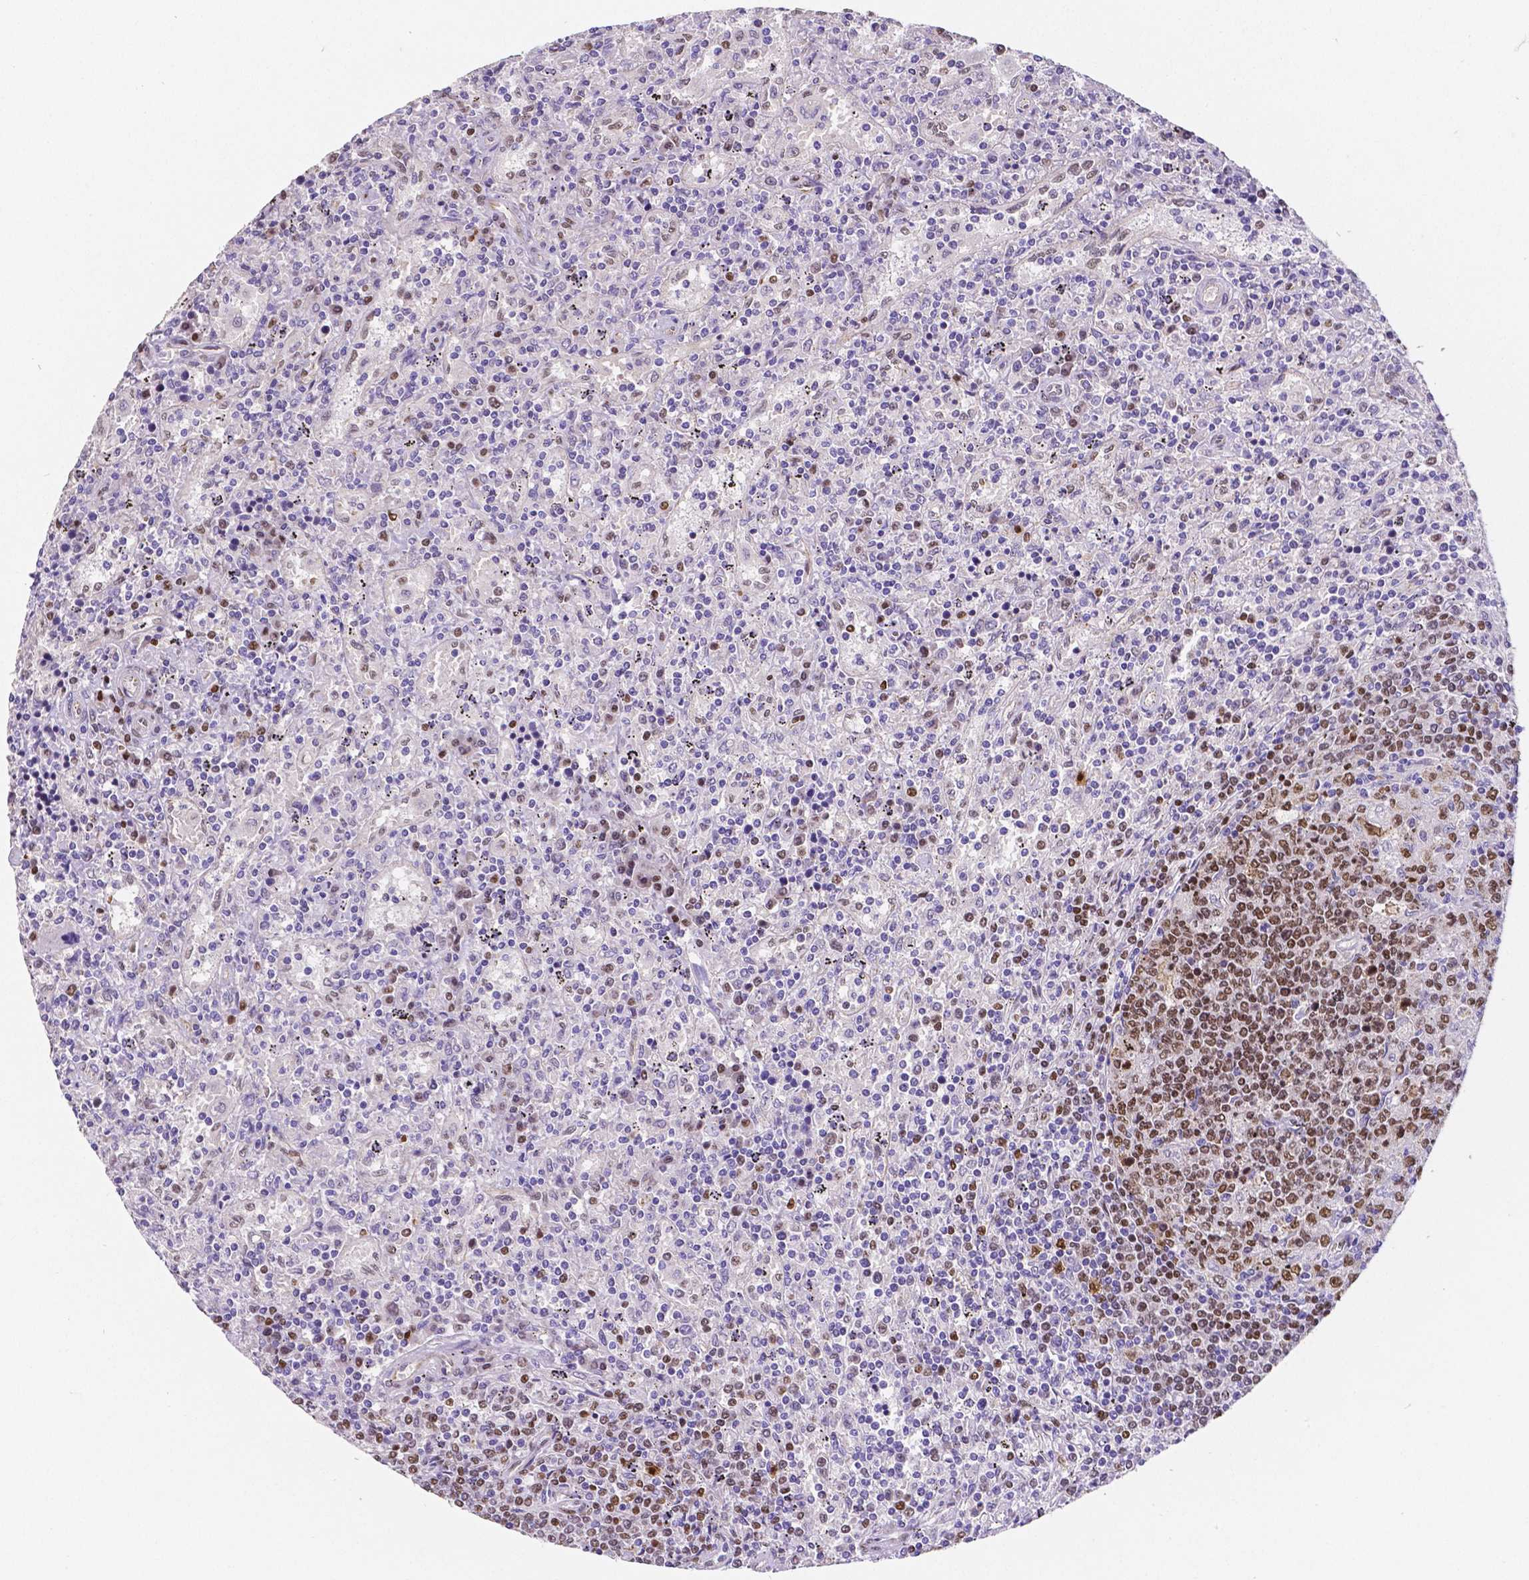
{"staining": {"intensity": "negative", "quantity": "none", "location": "none"}, "tissue": "lymphoma", "cell_type": "Tumor cells", "image_type": "cancer", "snomed": [{"axis": "morphology", "description": "Malignant lymphoma, non-Hodgkin's type, Low grade"}, {"axis": "topography", "description": "Spleen"}], "caption": "There is no significant staining in tumor cells of malignant lymphoma, non-Hodgkin's type (low-grade). (DAB (3,3'-diaminobenzidine) immunohistochemistry (IHC) with hematoxylin counter stain).", "gene": "MEF2C", "patient": {"sex": "male", "age": 62}}